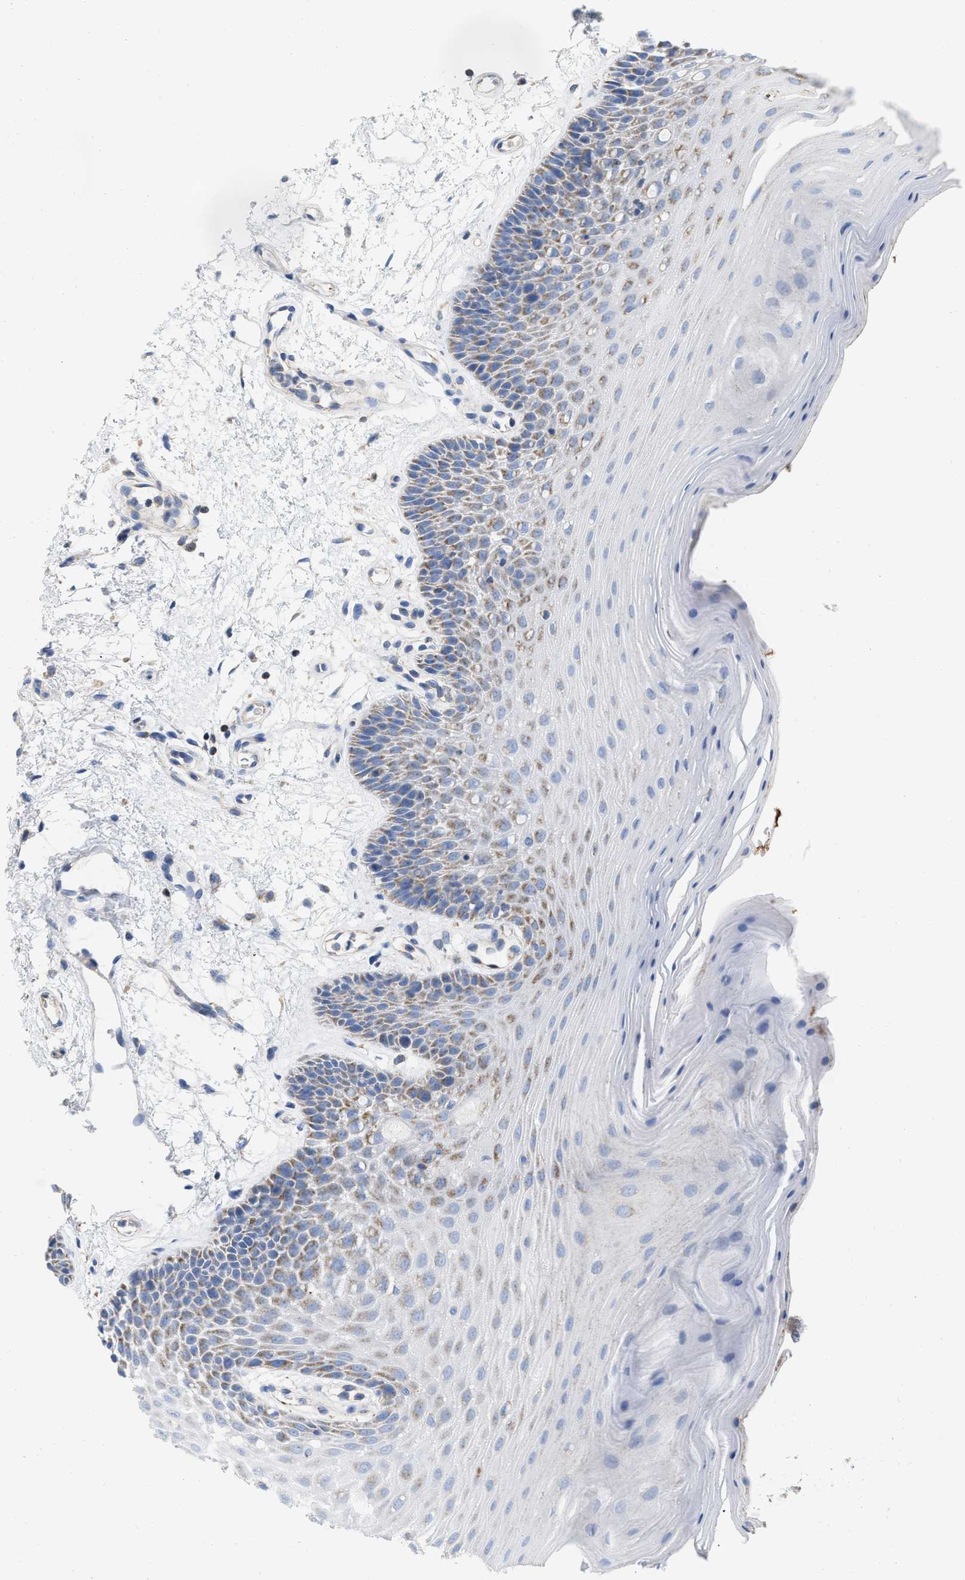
{"staining": {"intensity": "moderate", "quantity": "<25%", "location": "cytoplasmic/membranous"}, "tissue": "oral mucosa", "cell_type": "Squamous epithelial cells", "image_type": "normal", "snomed": [{"axis": "morphology", "description": "Normal tissue, NOS"}, {"axis": "morphology", "description": "Squamous cell carcinoma, NOS"}, {"axis": "topography", "description": "Oral tissue"}, {"axis": "topography", "description": "Head-Neck"}], "caption": "Immunohistochemistry micrograph of unremarkable oral mucosa stained for a protein (brown), which shows low levels of moderate cytoplasmic/membranous expression in about <25% of squamous epithelial cells.", "gene": "GRB10", "patient": {"sex": "male", "age": 71}}